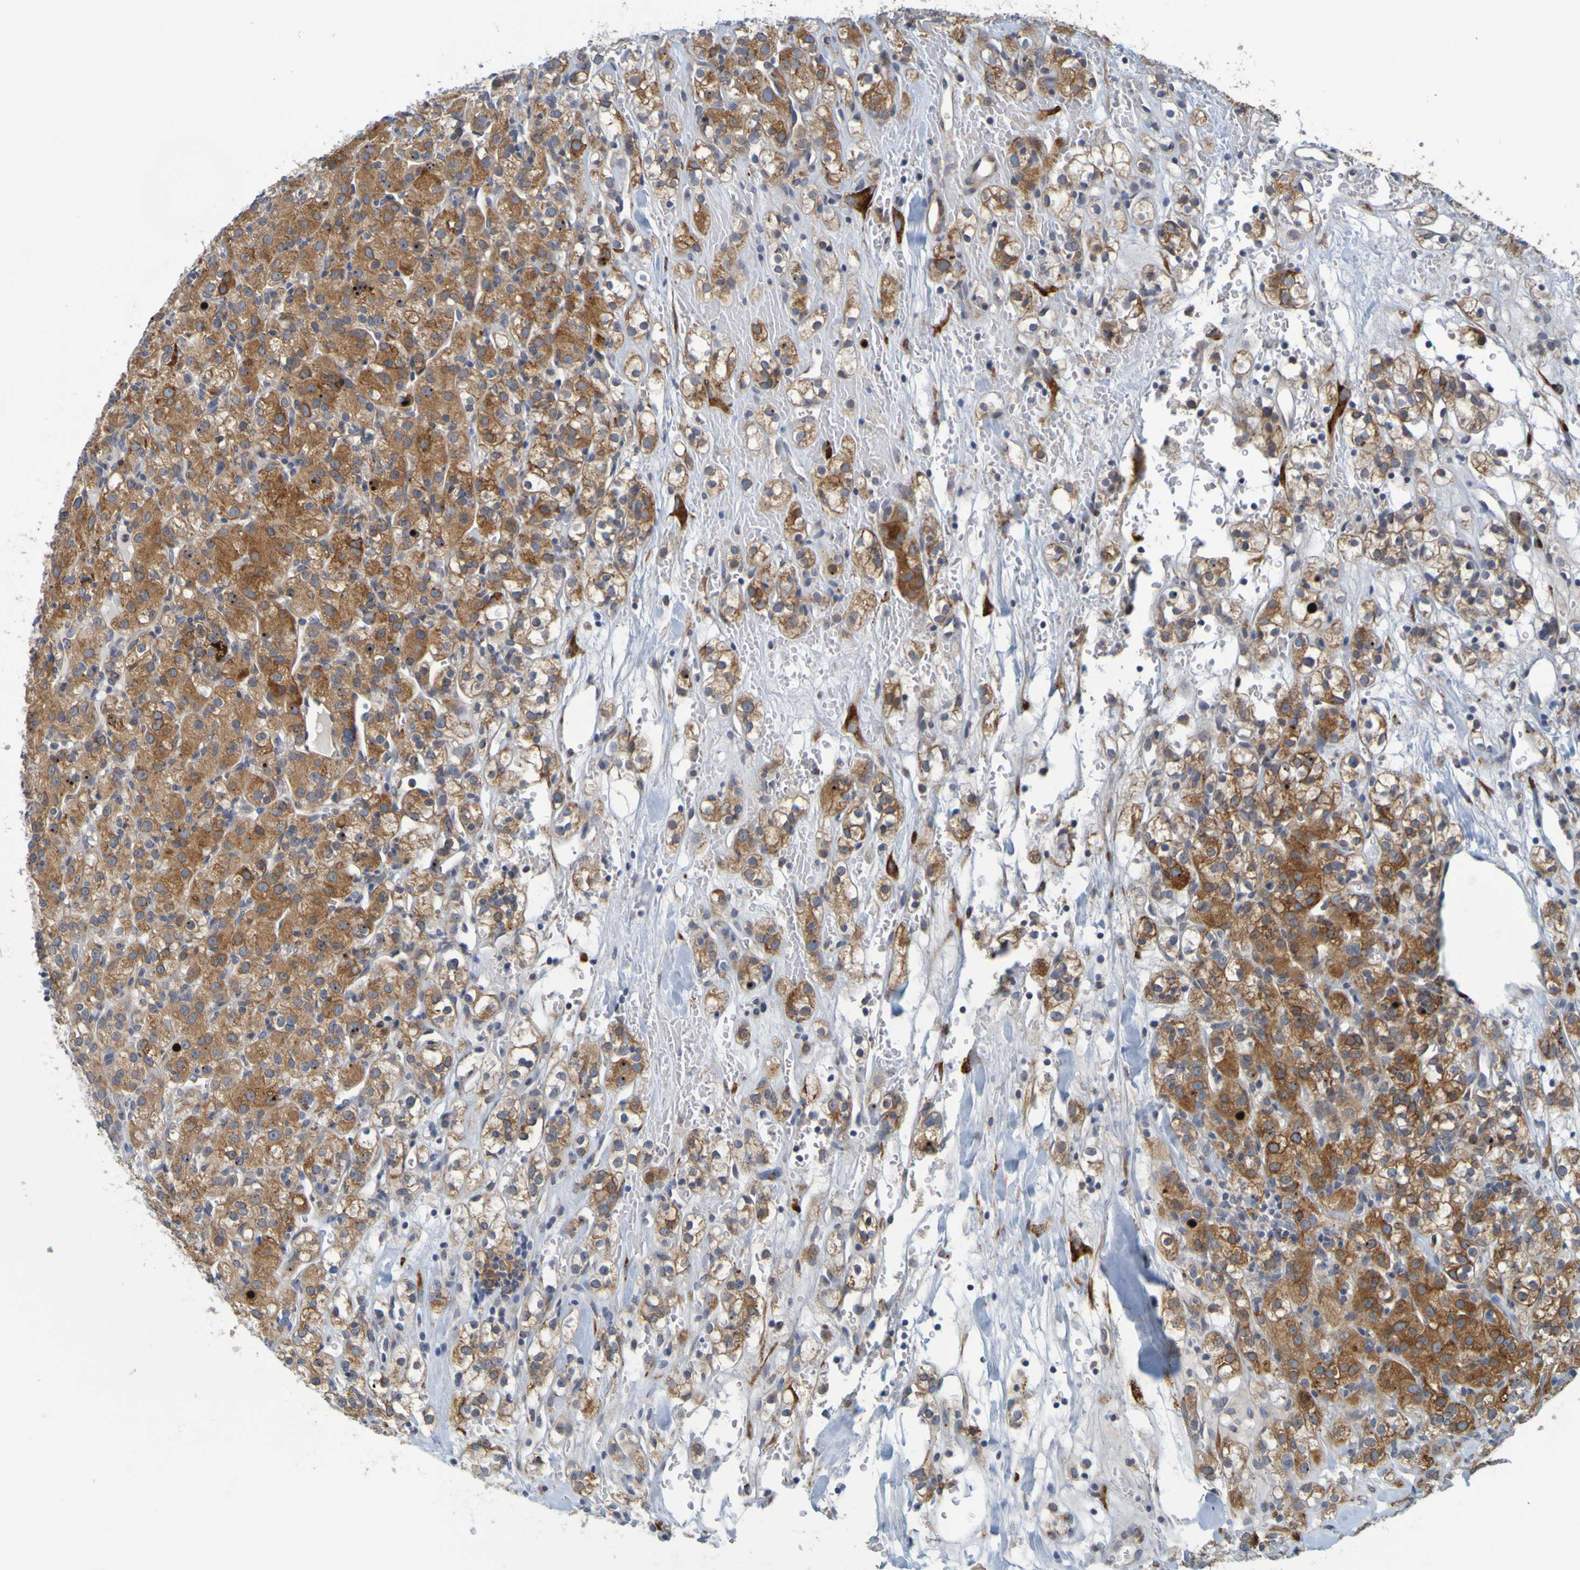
{"staining": {"intensity": "strong", "quantity": ">75%", "location": "cytoplasmic/membranous"}, "tissue": "renal cancer", "cell_type": "Tumor cells", "image_type": "cancer", "snomed": [{"axis": "morphology", "description": "Normal tissue, NOS"}, {"axis": "morphology", "description": "Adenocarcinoma, NOS"}, {"axis": "topography", "description": "Kidney"}], "caption": "Brown immunohistochemical staining in human renal cancer (adenocarcinoma) displays strong cytoplasmic/membranous positivity in about >75% of tumor cells.", "gene": "SIL1", "patient": {"sex": "male", "age": 61}}